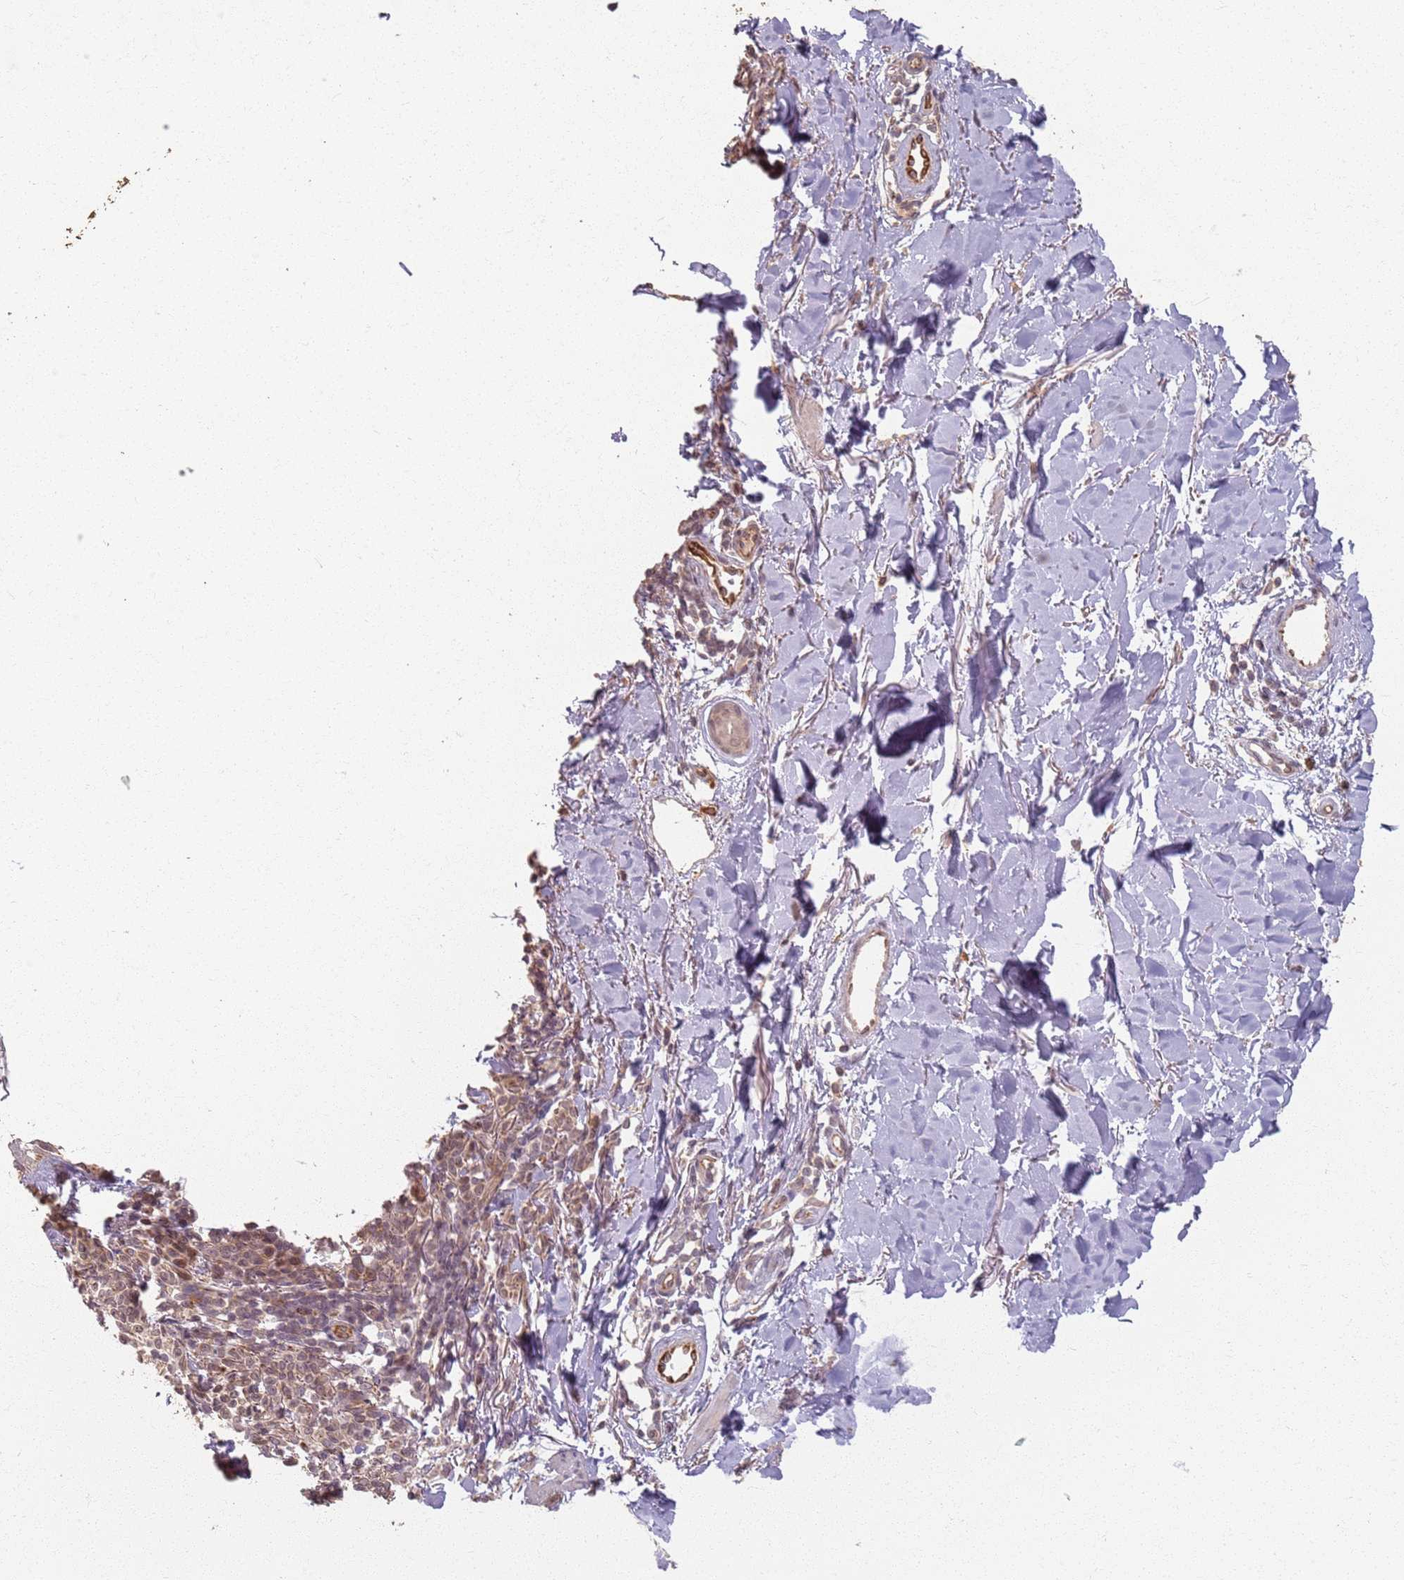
{"staining": {"intensity": "weak", "quantity": ">75%", "location": "cytoplasmic/membranous,nuclear"}, "tissue": "melanoma", "cell_type": "Tumor cells", "image_type": "cancer", "snomed": [{"axis": "morphology", "description": "Malignant melanoma, NOS"}, {"axis": "topography", "description": "Skin of upper extremity"}], "caption": "Immunohistochemistry (DAB) staining of melanoma shows weak cytoplasmic/membranous and nuclear protein positivity in about >75% of tumor cells.", "gene": "CCDC168", "patient": {"sex": "male", "age": 40}}